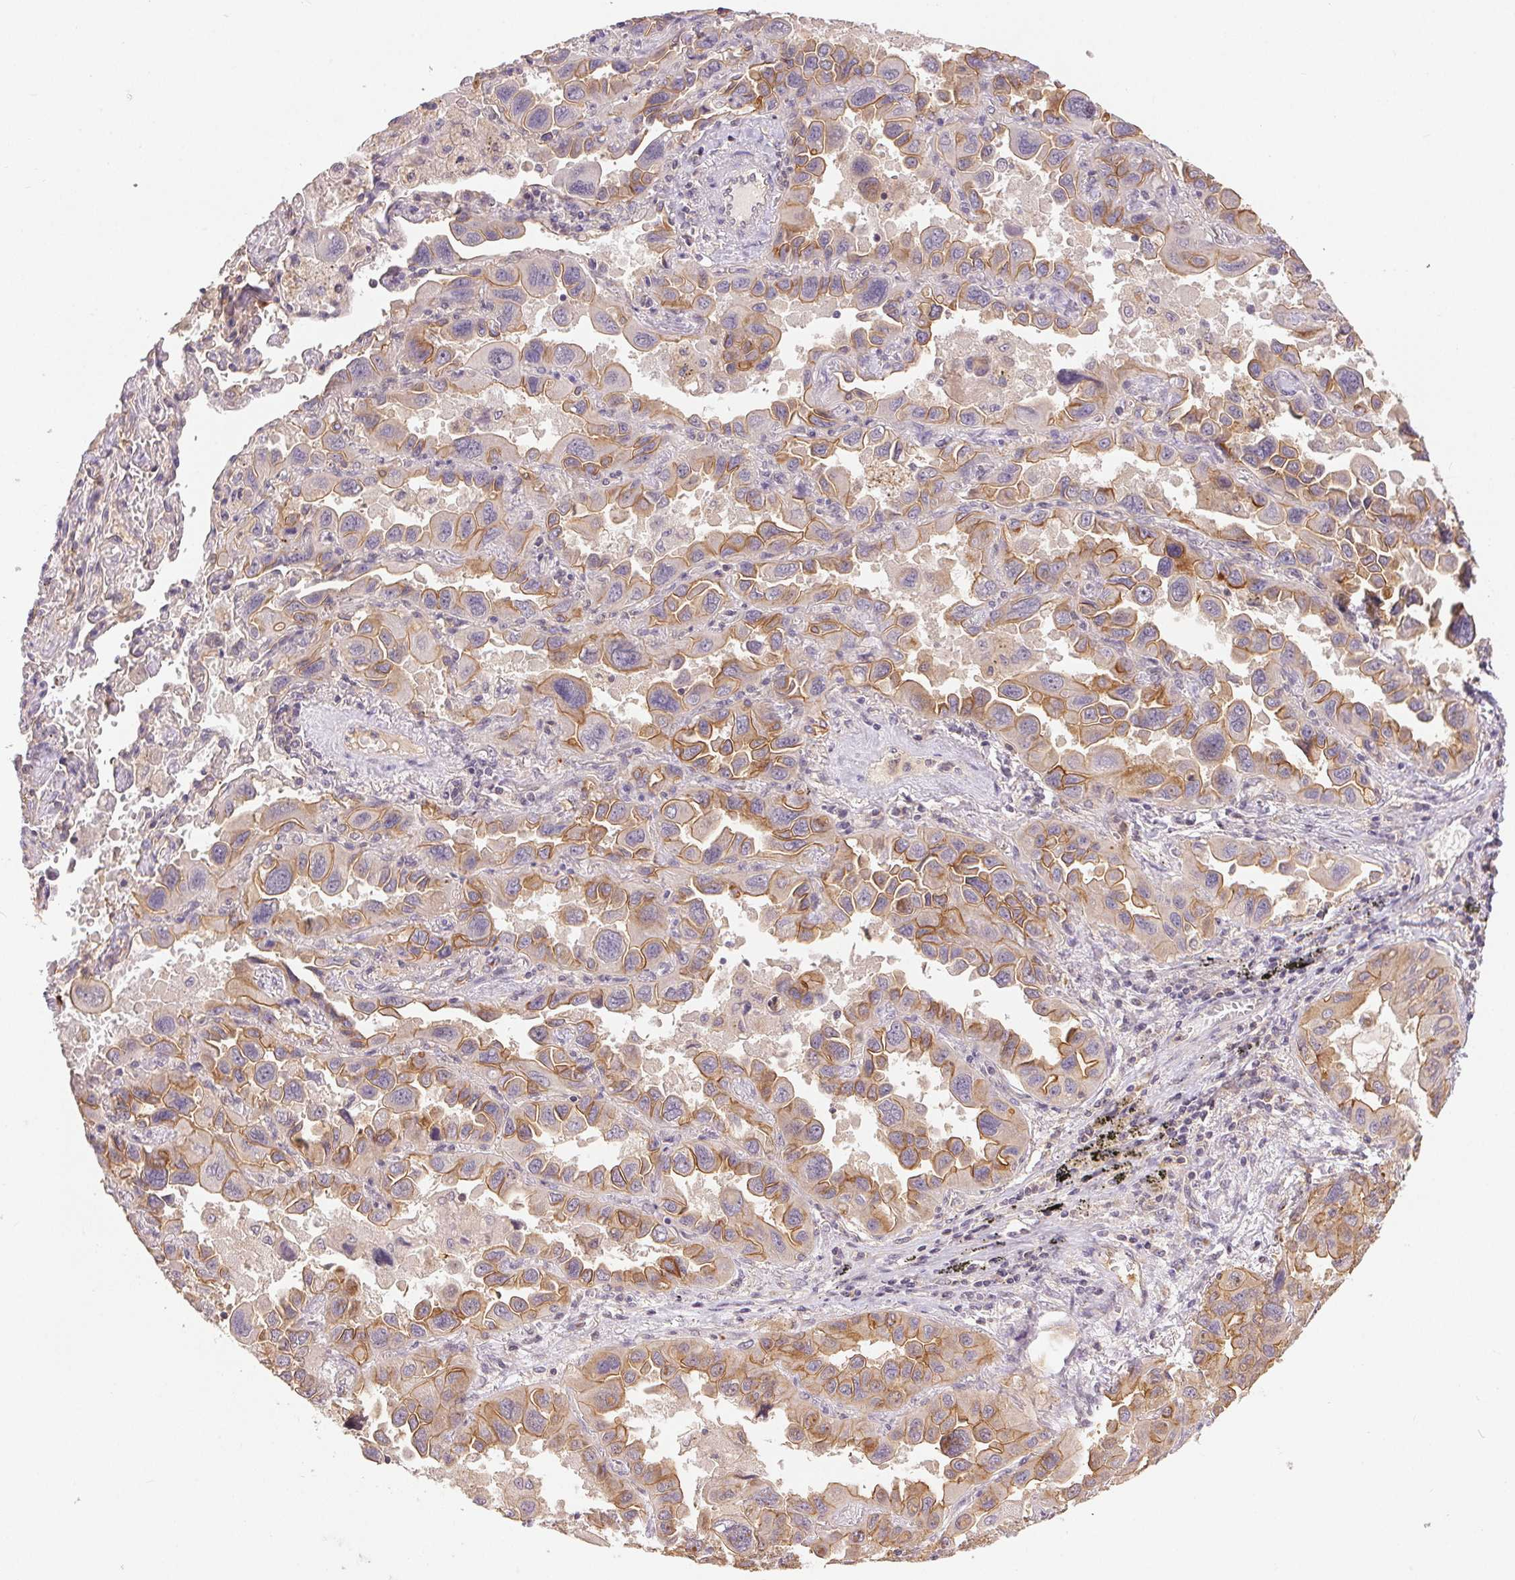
{"staining": {"intensity": "moderate", "quantity": "25%-75%", "location": "cytoplasmic/membranous"}, "tissue": "lung cancer", "cell_type": "Tumor cells", "image_type": "cancer", "snomed": [{"axis": "morphology", "description": "Adenocarcinoma, NOS"}, {"axis": "topography", "description": "Lung"}], "caption": "There is medium levels of moderate cytoplasmic/membranous positivity in tumor cells of lung cancer (adenocarcinoma), as demonstrated by immunohistochemical staining (brown color).", "gene": "MAPKAPK2", "patient": {"sex": "male", "age": 64}}